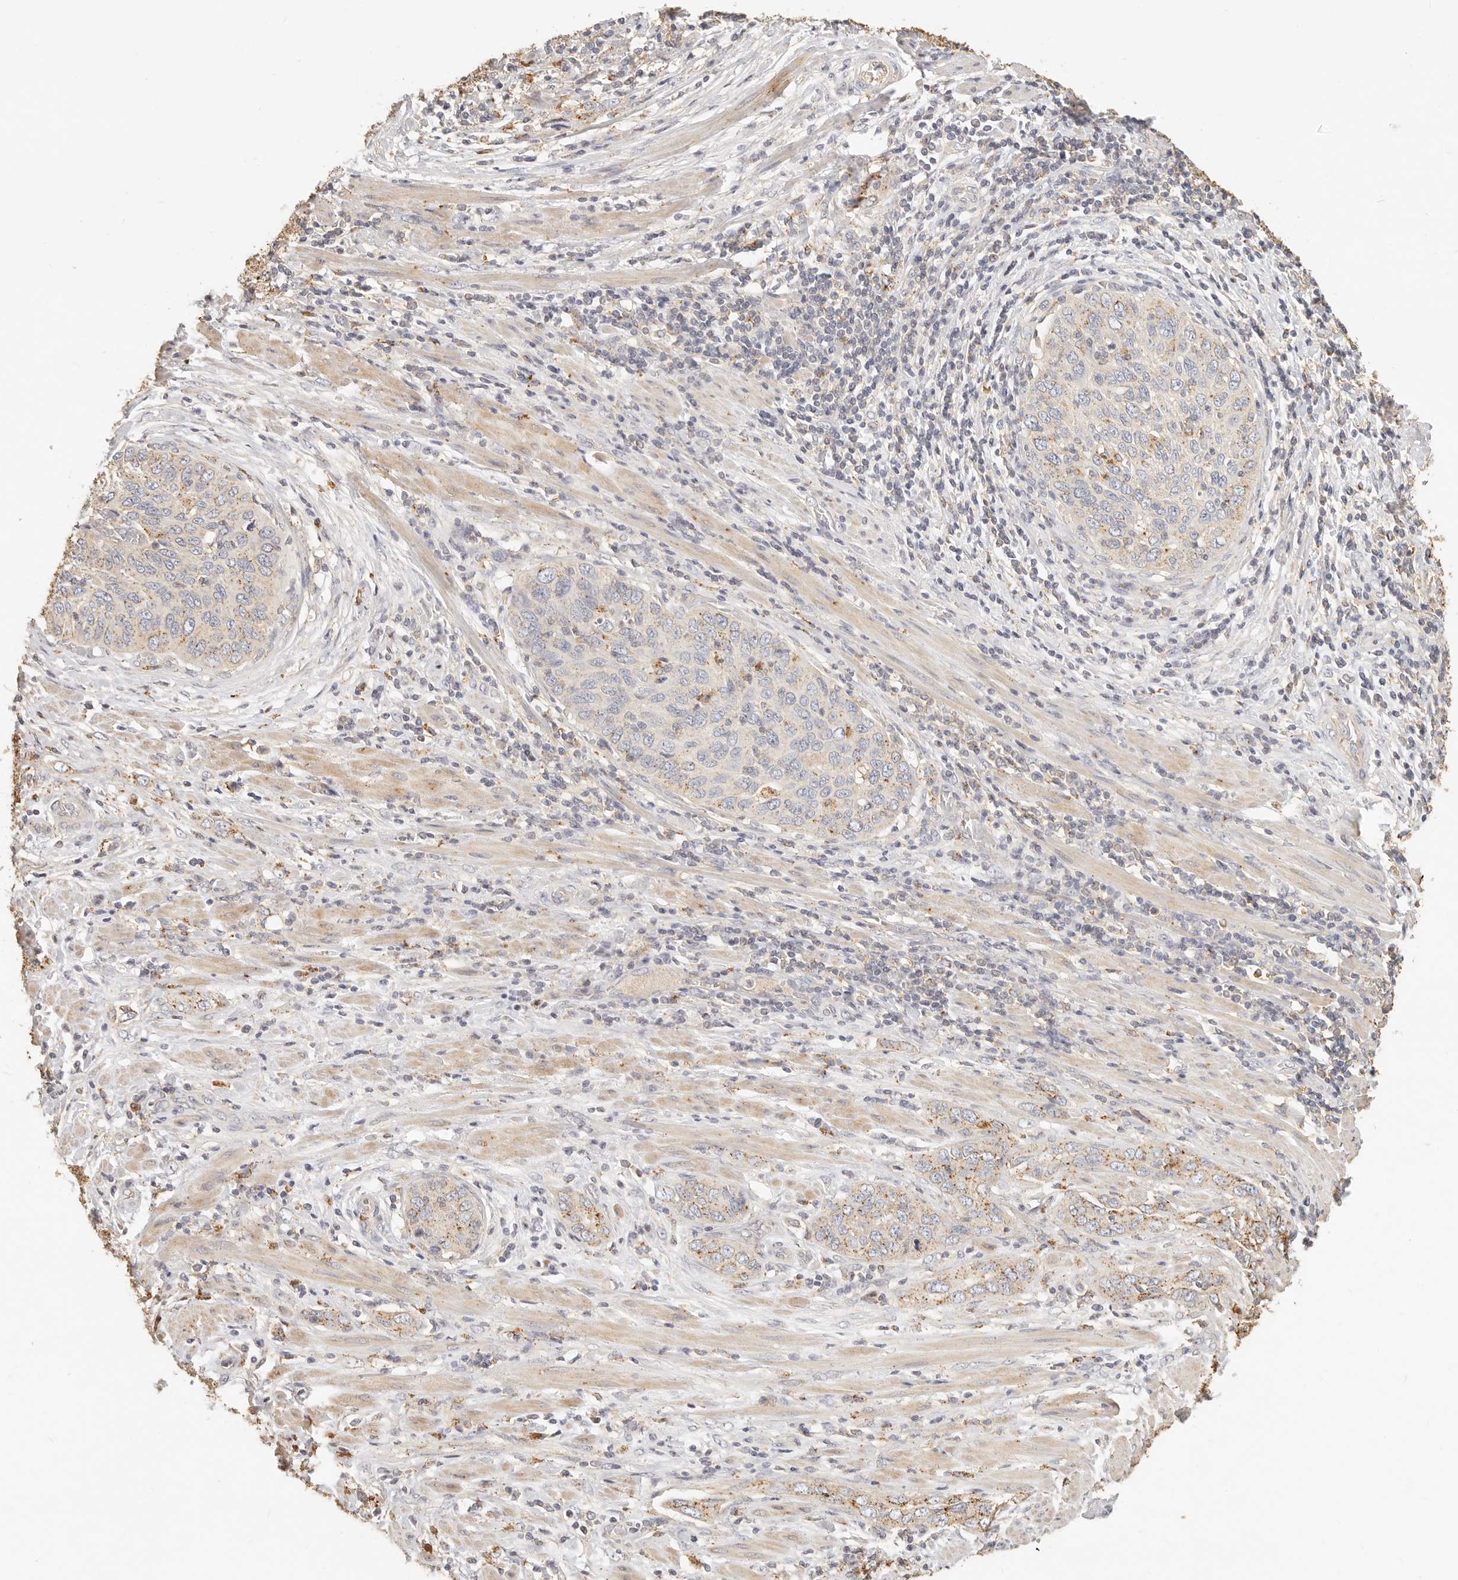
{"staining": {"intensity": "moderate", "quantity": "<25%", "location": "cytoplasmic/membranous"}, "tissue": "cervical cancer", "cell_type": "Tumor cells", "image_type": "cancer", "snomed": [{"axis": "morphology", "description": "Squamous cell carcinoma, NOS"}, {"axis": "topography", "description": "Cervix"}], "caption": "Immunohistochemistry histopathology image of neoplastic tissue: human cervical squamous cell carcinoma stained using IHC reveals low levels of moderate protein expression localized specifically in the cytoplasmic/membranous of tumor cells, appearing as a cytoplasmic/membranous brown color.", "gene": "CNMD", "patient": {"sex": "female", "age": 60}}